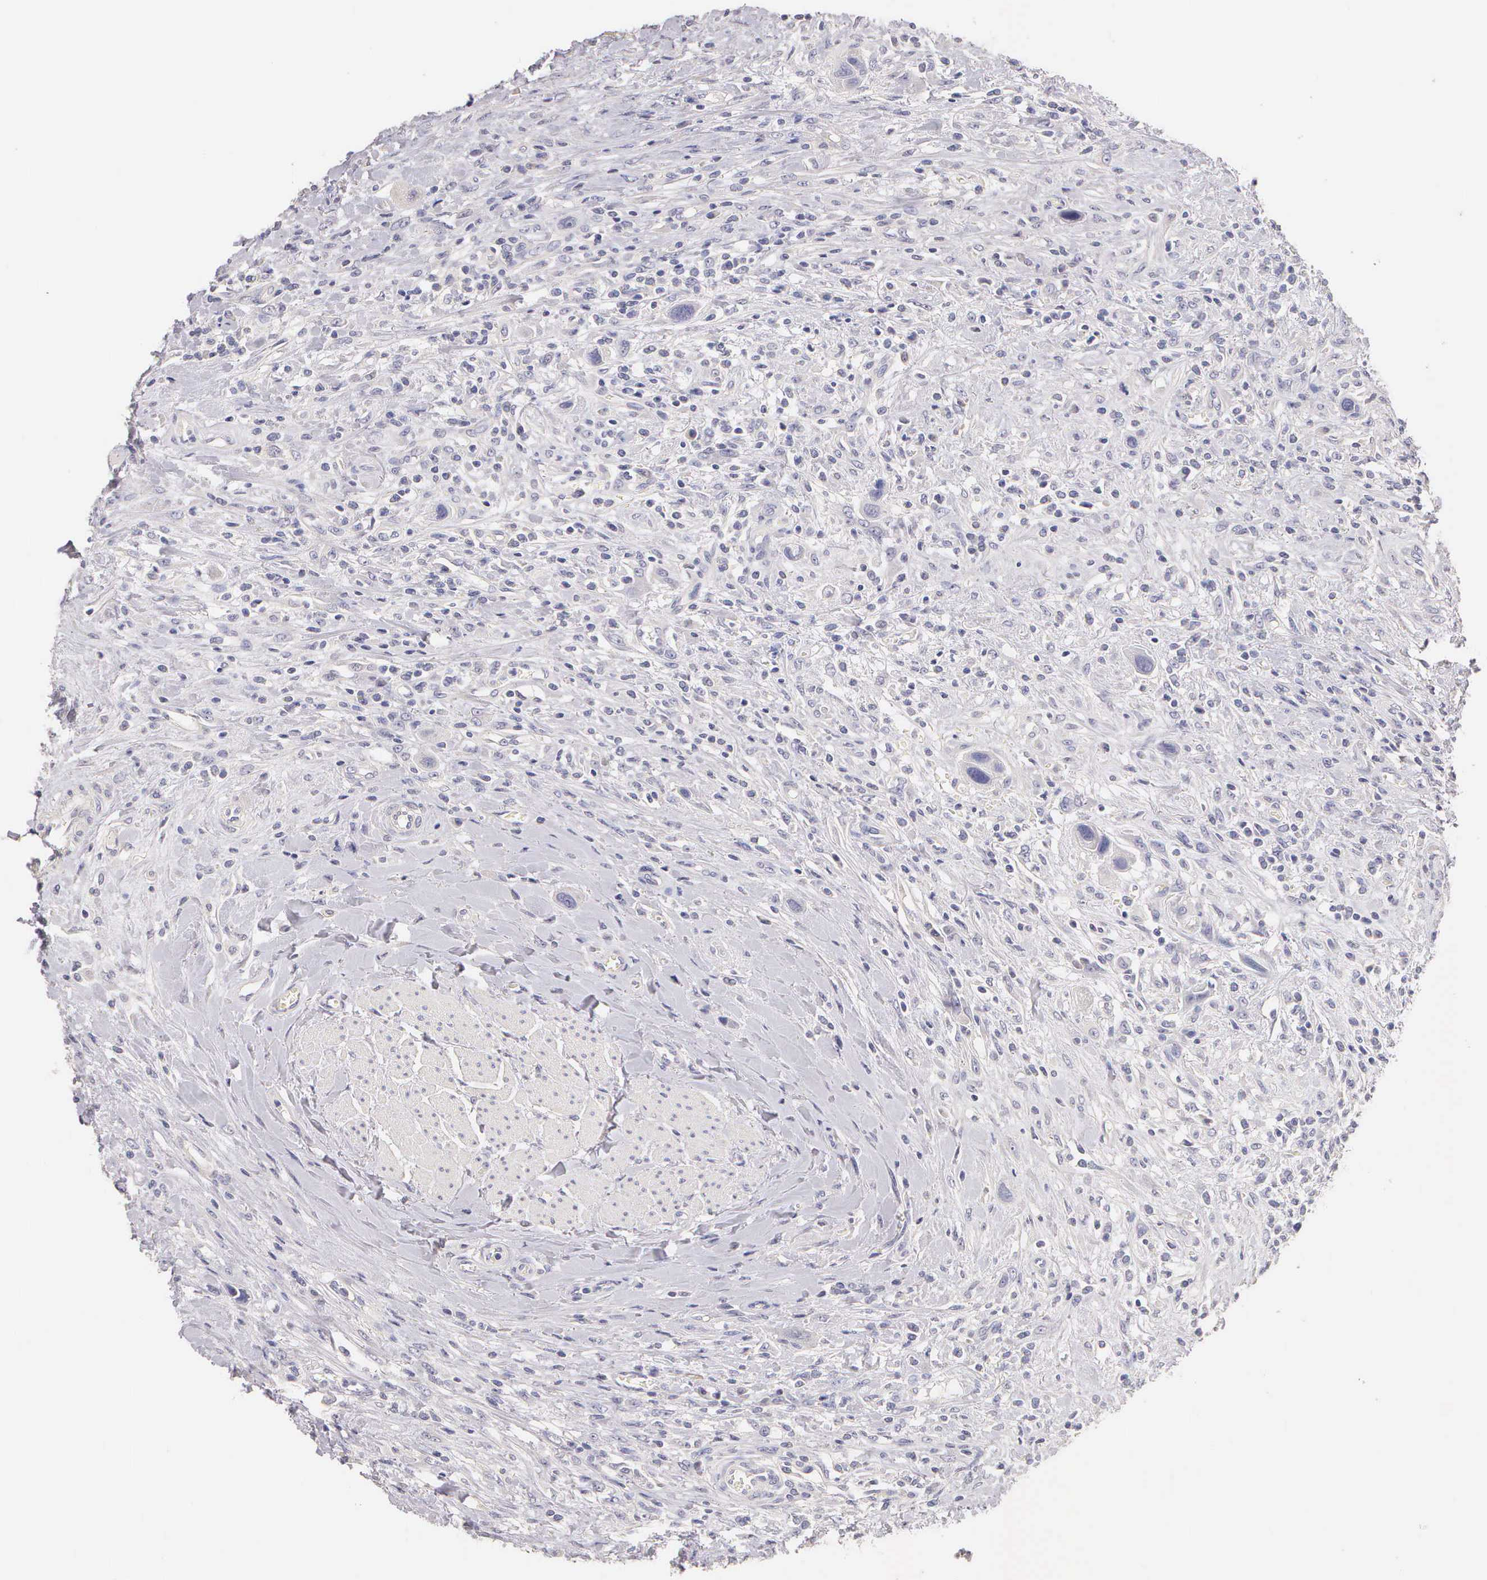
{"staining": {"intensity": "negative", "quantity": "none", "location": "none"}, "tissue": "urothelial cancer", "cell_type": "Tumor cells", "image_type": "cancer", "snomed": [{"axis": "morphology", "description": "Urothelial carcinoma, High grade"}, {"axis": "topography", "description": "Urinary bladder"}], "caption": "DAB (3,3'-diaminobenzidine) immunohistochemical staining of urothelial cancer shows no significant staining in tumor cells. (Brightfield microscopy of DAB IHC at high magnification).", "gene": "ESR1", "patient": {"sex": "male", "age": 50}}